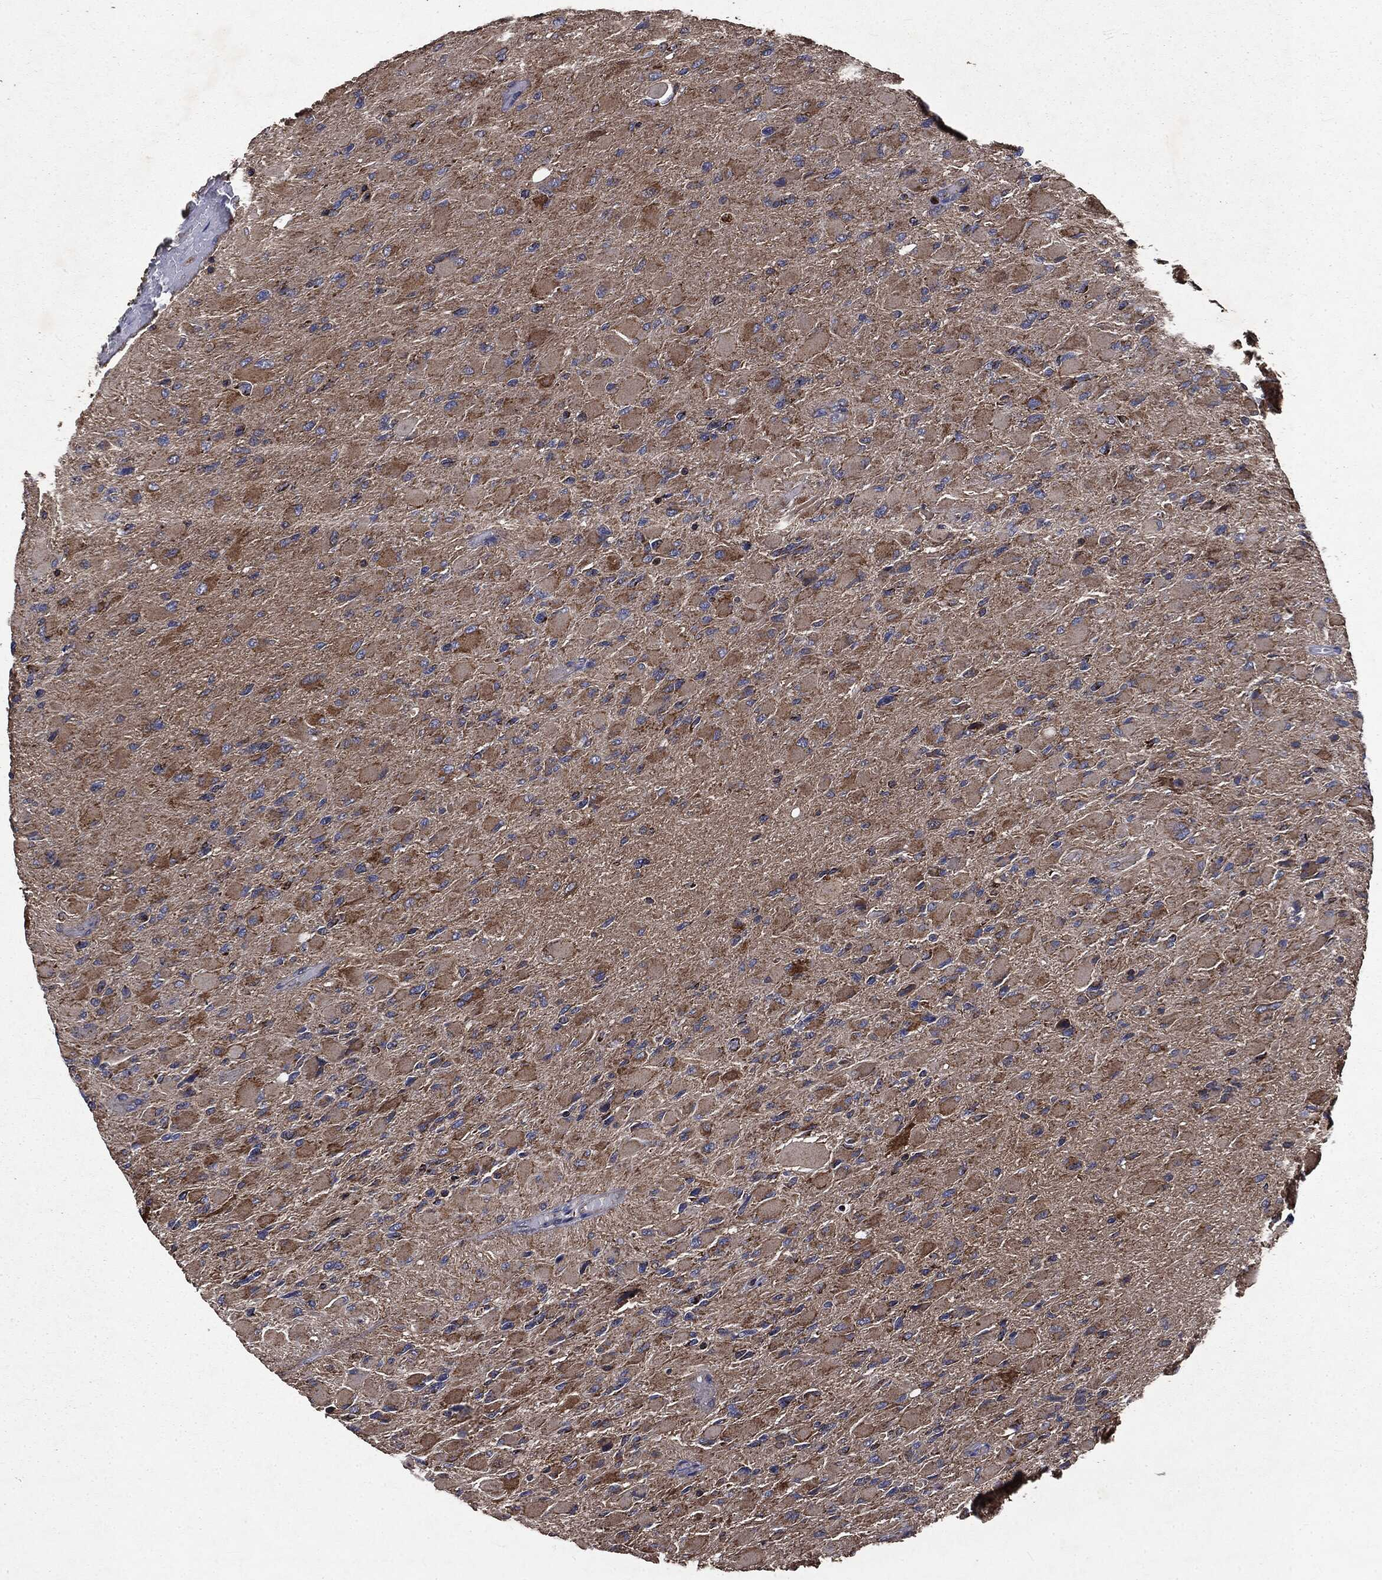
{"staining": {"intensity": "moderate", "quantity": ">75%", "location": "cytoplasmic/membranous"}, "tissue": "glioma", "cell_type": "Tumor cells", "image_type": "cancer", "snomed": [{"axis": "morphology", "description": "Glioma, malignant, High grade"}, {"axis": "topography", "description": "Cerebral cortex"}], "caption": "Brown immunohistochemical staining in high-grade glioma (malignant) displays moderate cytoplasmic/membranous positivity in approximately >75% of tumor cells.", "gene": "MAPK6", "patient": {"sex": "female", "age": 36}}